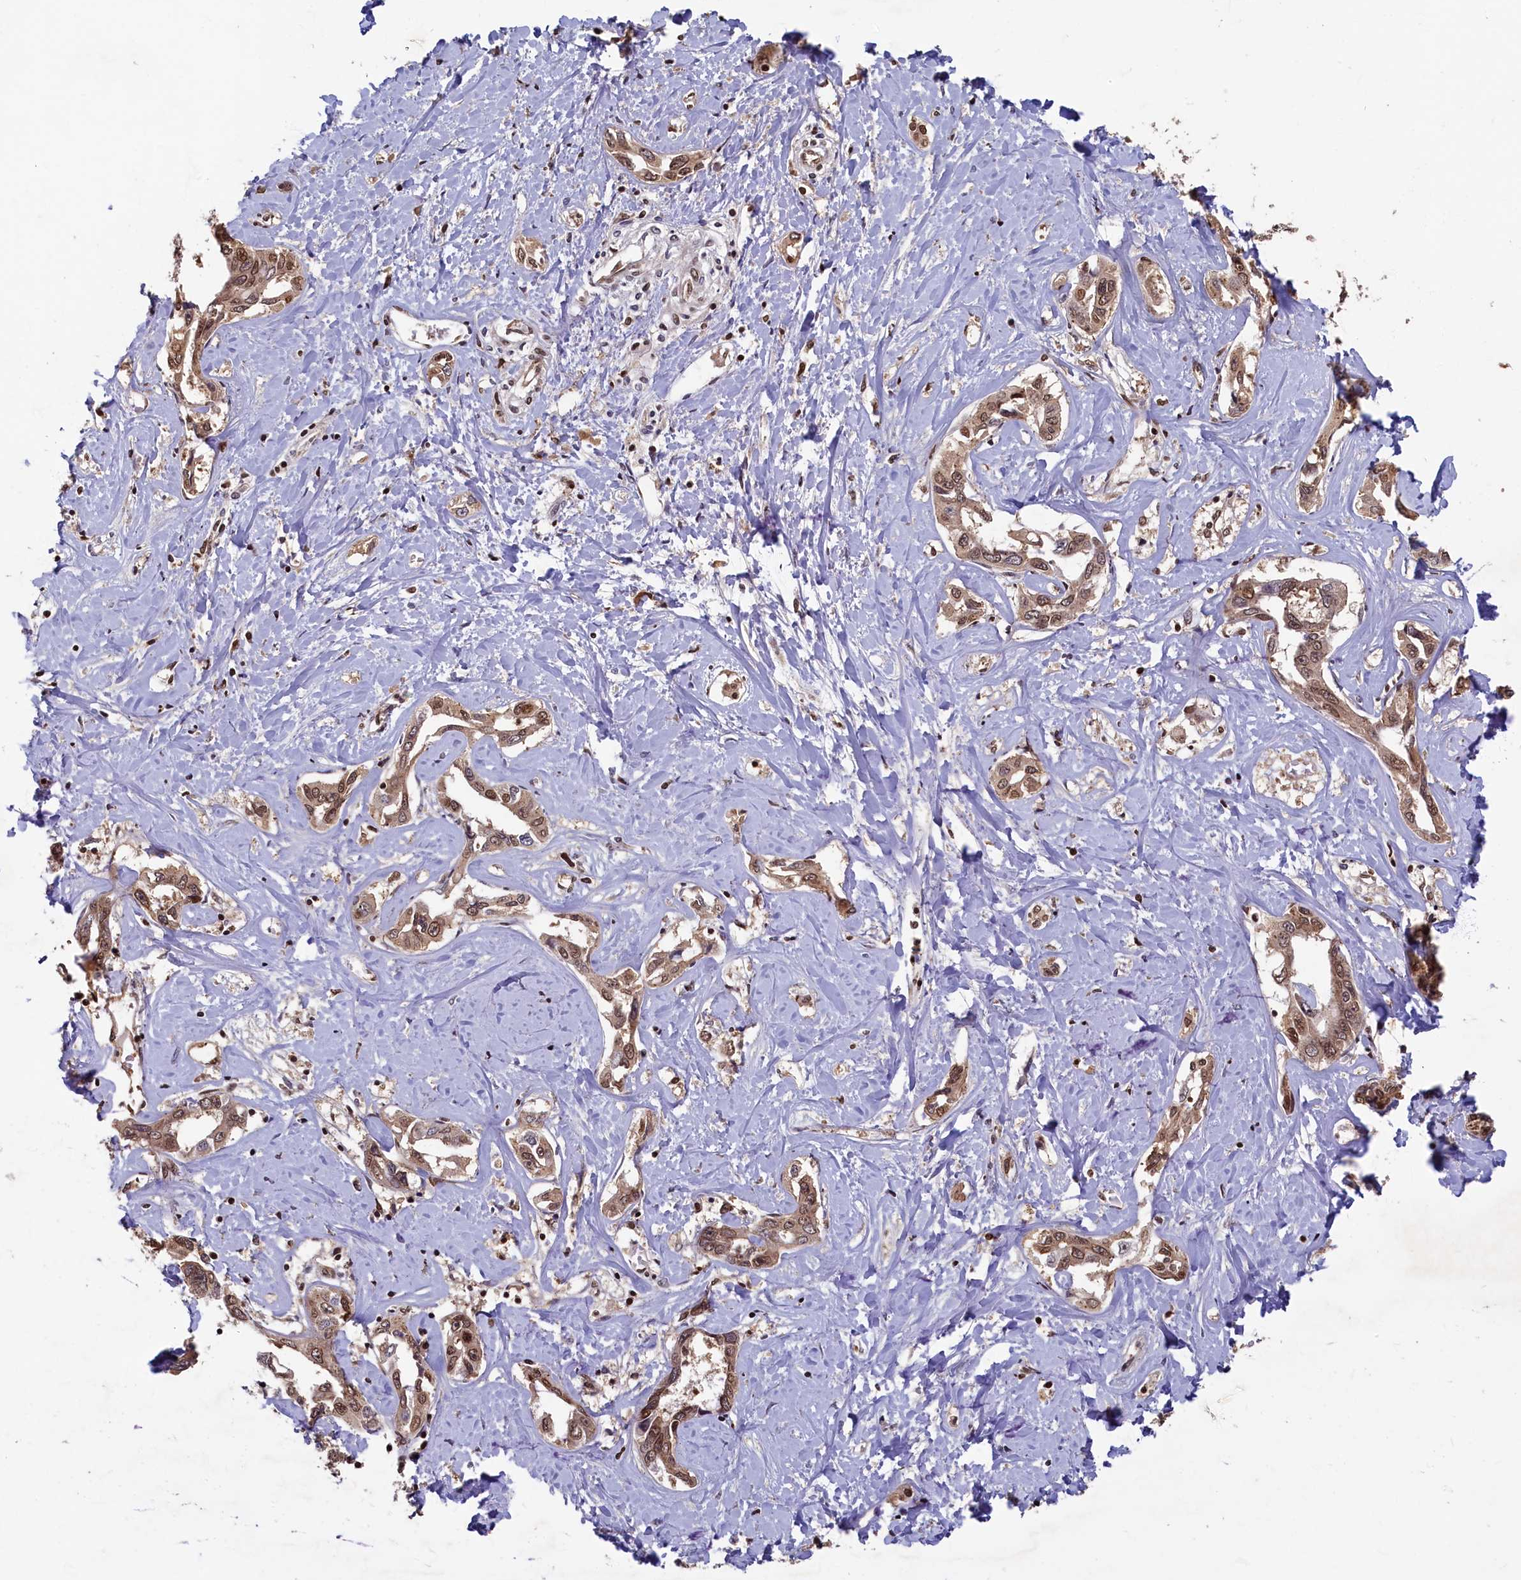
{"staining": {"intensity": "moderate", "quantity": ">75%", "location": "cytoplasmic/membranous,nuclear"}, "tissue": "liver cancer", "cell_type": "Tumor cells", "image_type": "cancer", "snomed": [{"axis": "morphology", "description": "Cholangiocarcinoma"}, {"axis": "topography", "description": "Liver"}], "caption": "Tumor cells reveal moderate cytoplasmic/membranous and nuclear staining in about >75% of cells in liver cancer. Nuclei are stained in blue.", "gene": "CKAP2L", "patient": {"sex": "male", "age": 59}}